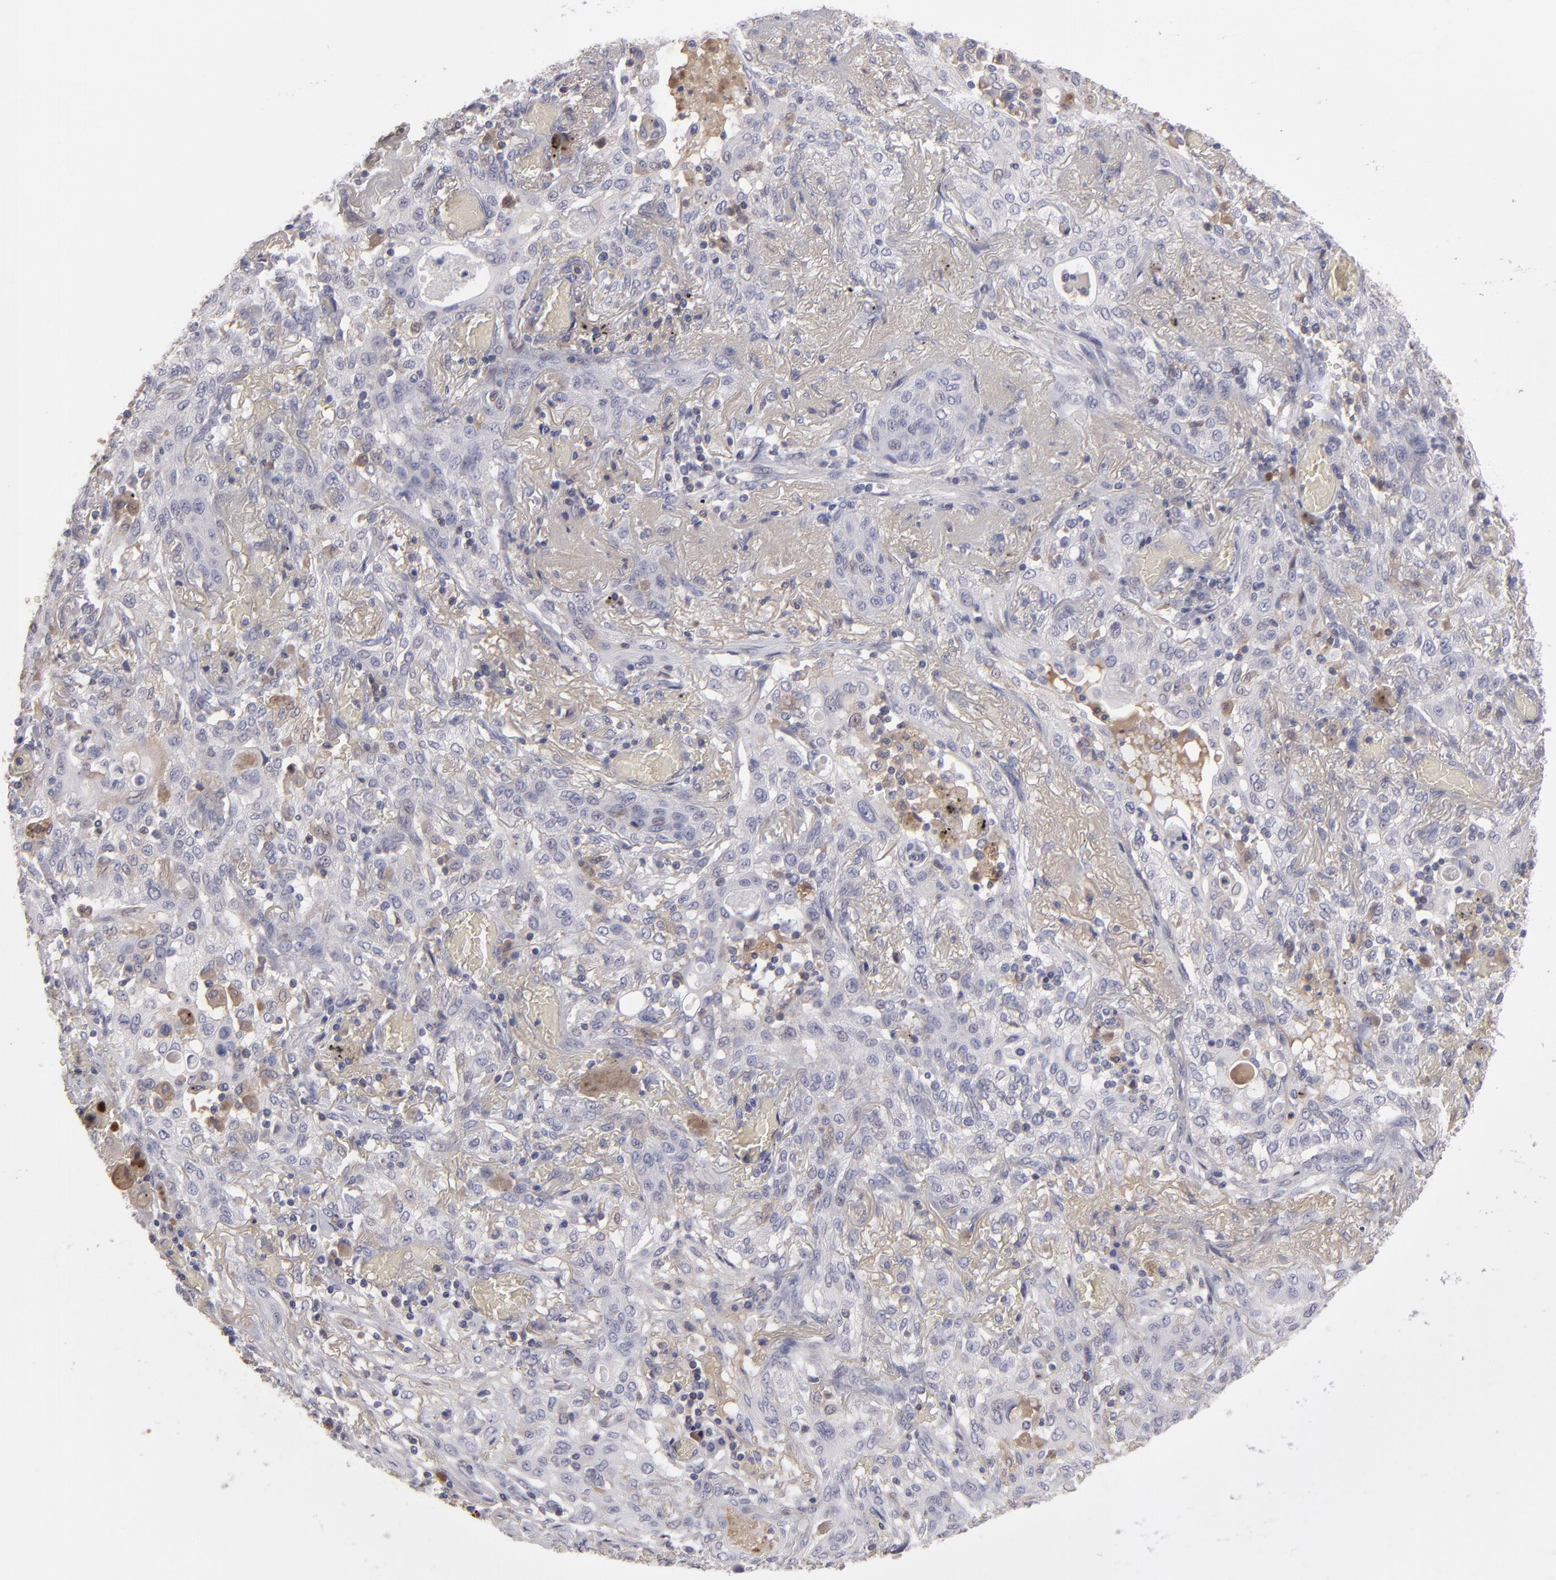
{"staining": {"intensity": "negative", "quantity": "none", "location": "none"}, "tissue": "lung cancer", "cell_type": "Tumor cells", "image_type": "cancer", "snomed": [{"axis": "morphology", "description": "Squamous cell carcinoma, NOS"}, {"axis": "topography", "description": "Lung"}], "caption": "Tumor cells show no significant staining in lung cancer.", "gene": "ITIH4", "patient": {"sex": "female", "age": 47}}